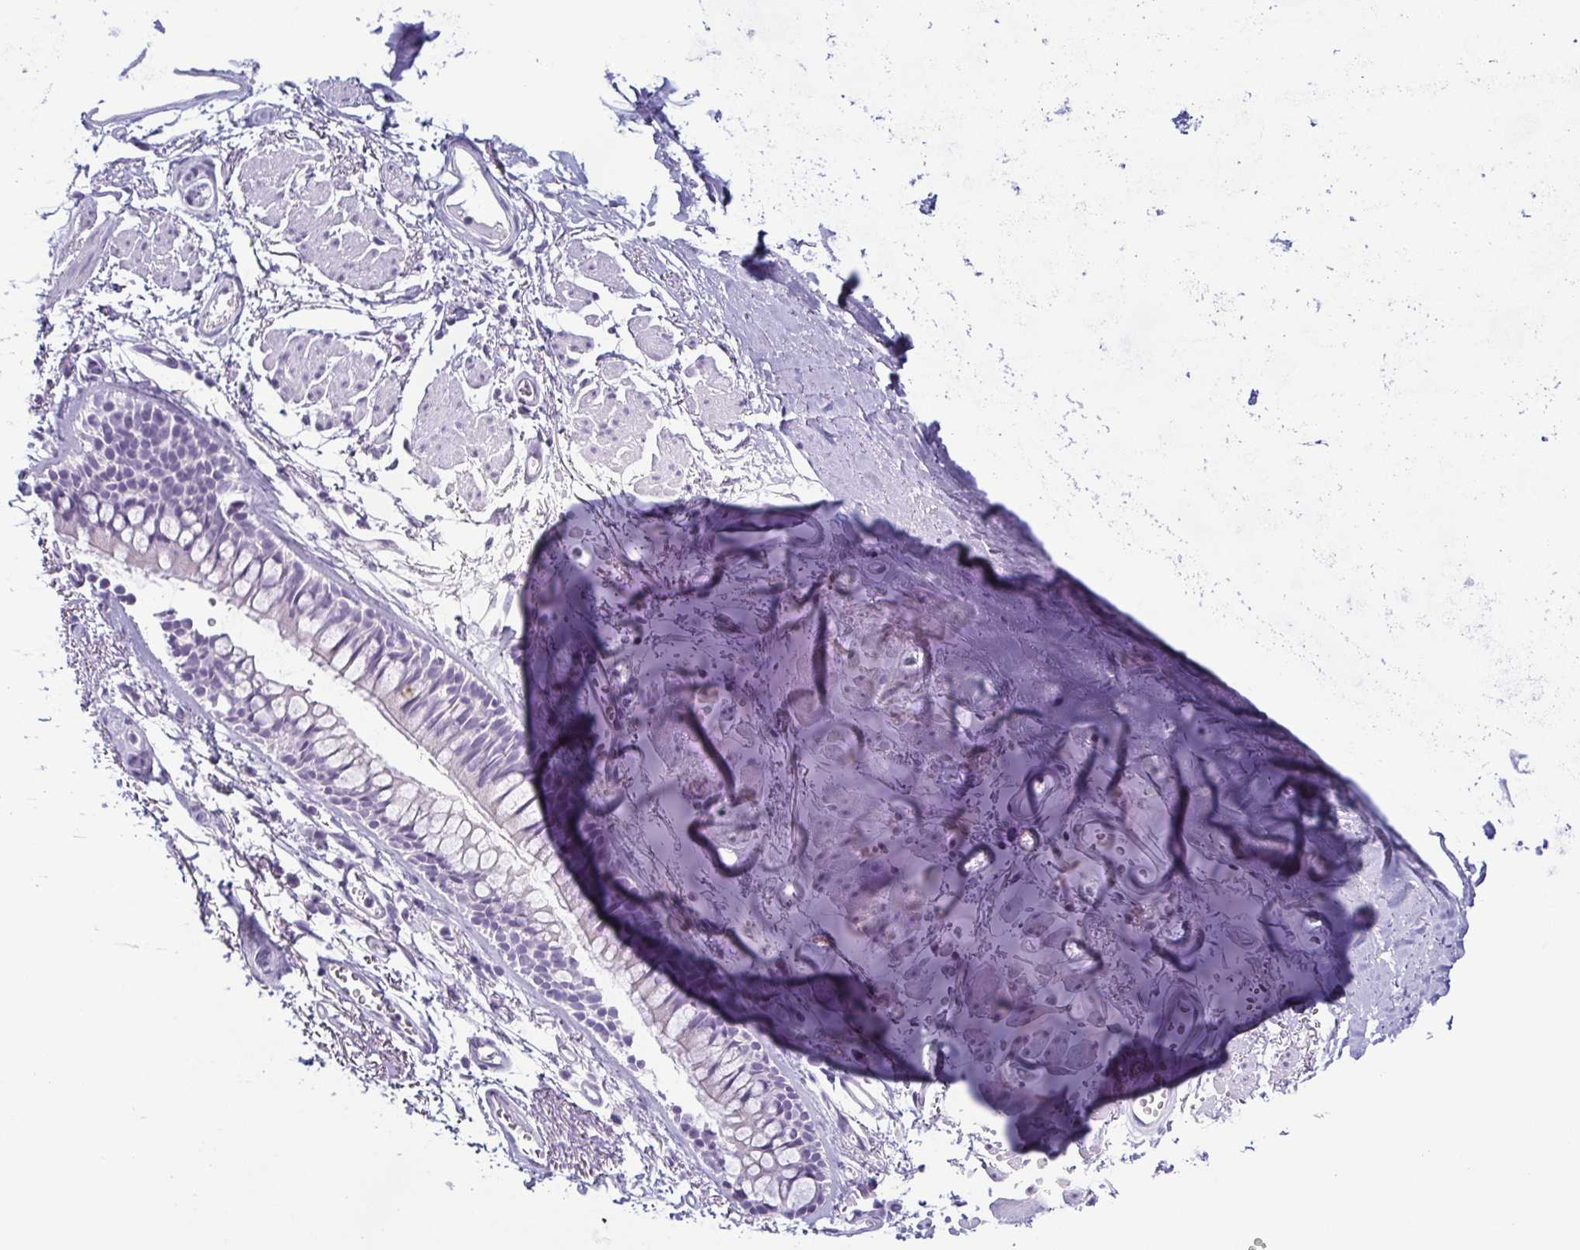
{"staining": {"intensity": "negative", "quantity": "none", "location": "none"}, "tissue": "soft tissue", "cell_type": "Chondrocytes", "image_type": "normal", "snomed": [{"axis": "morphology", "description": "Normal tissue, NOS"}, {"axis": "topography", "description": "Cartilage tissue"}, {"axis": "topography", "description": "Bronchus"}], "caption": "Chondrocytes show no significant protein staining in unremarkable soft tissue. (DAB (3,3'-diaminobenzidine) immunohistochemistry, high magnification).", "gene": "KRT78", "patient": {"sex": "female", "age": 79}}